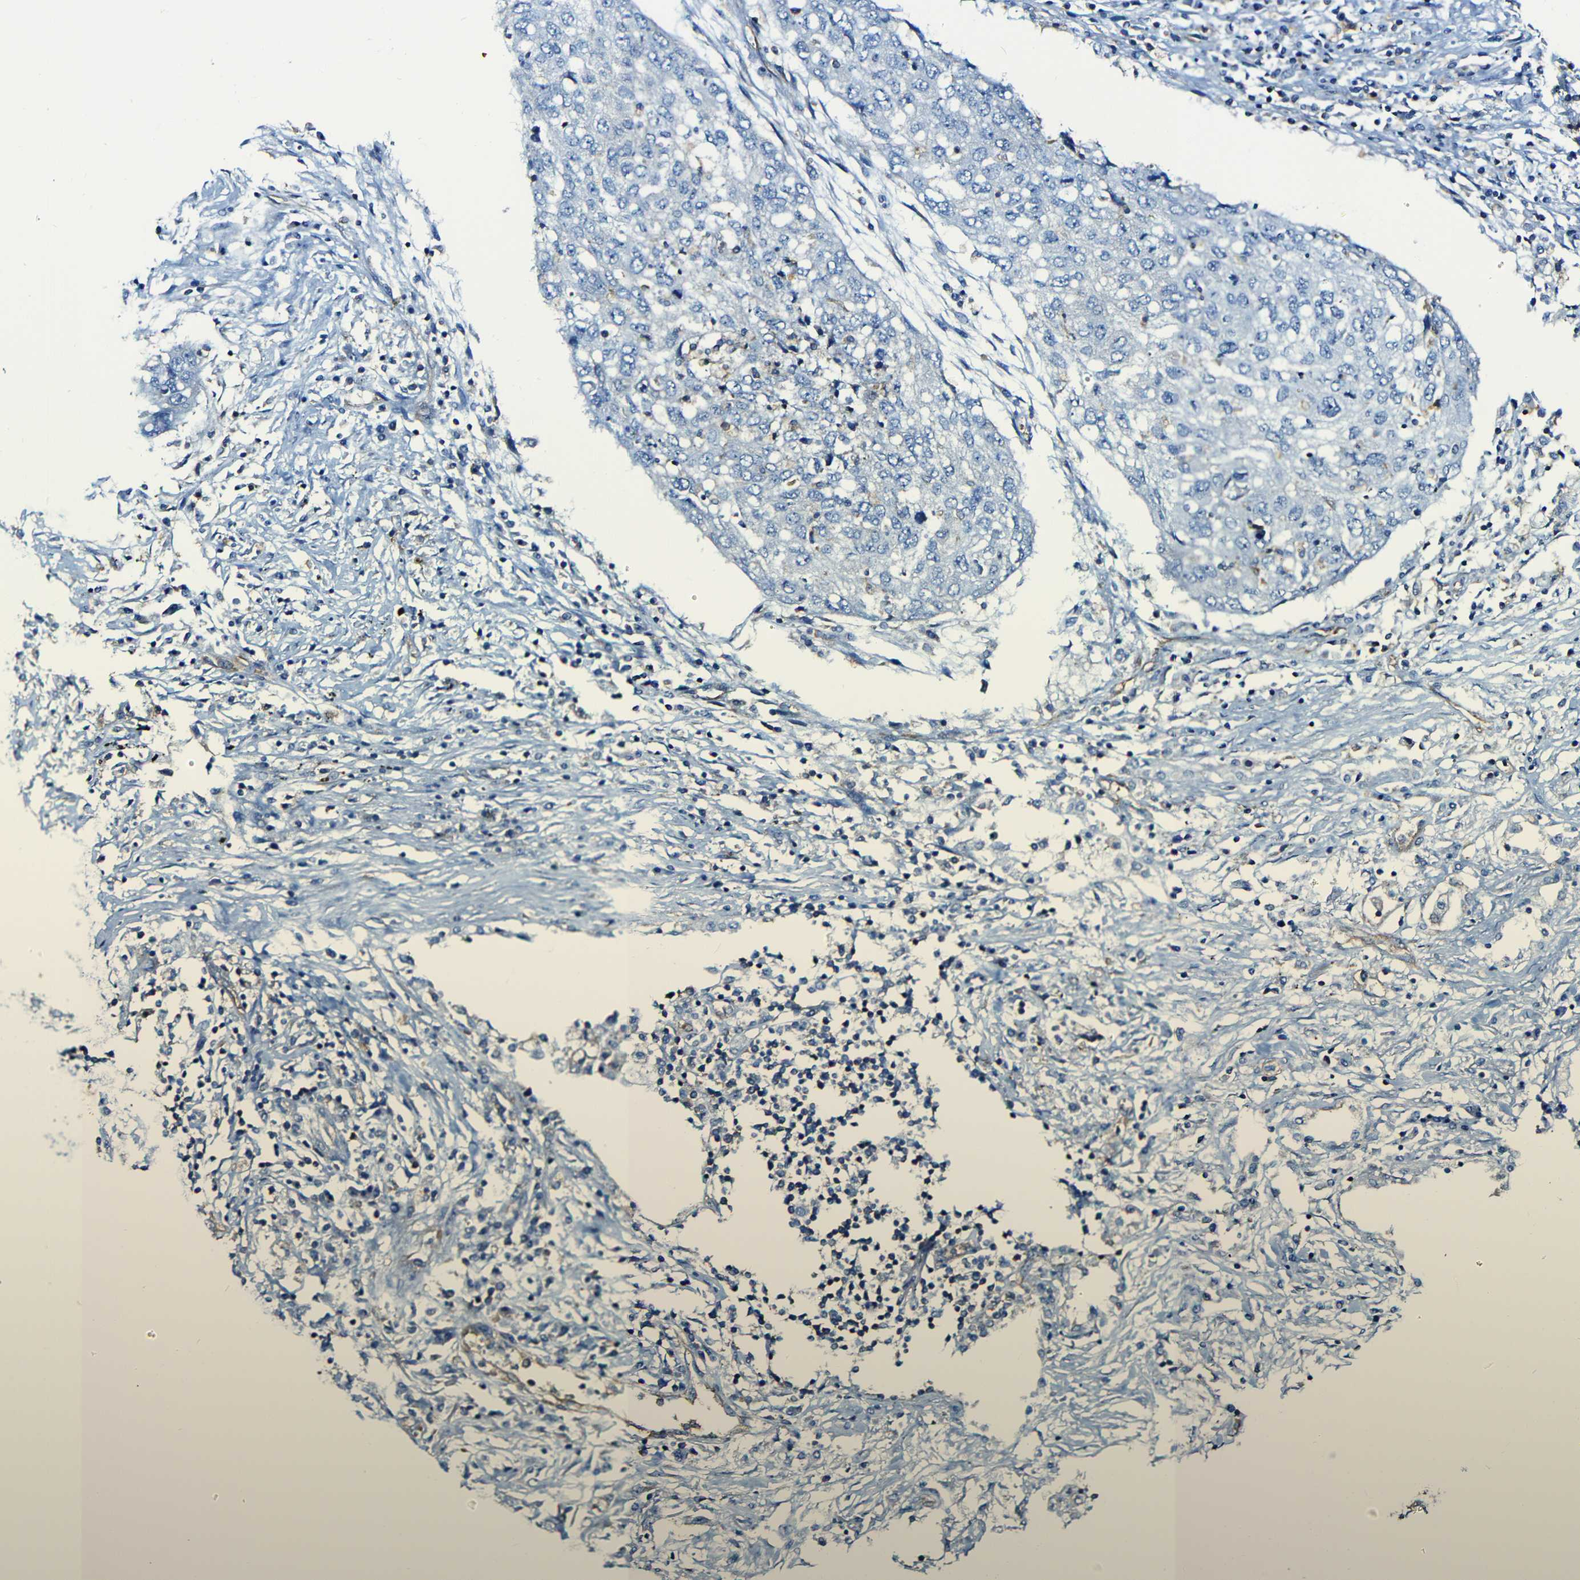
{"staining": {"intensity": "negative", "quantity": "none", "location": "none"}, "tissue": "lung cancer", "cell_type": "Tumor cells", "image_type": "cancer", "snomed": [{"axis": "morphology", "description": "Squamous cell carcinoma, NOS"}, {"axis": "topography", "description": "Lung"}], "caption": "Tumor cells are negative for protein expression in human lung cancer (squamous cell carcinoma).", "gene": "MSN", "patient": {"sex": "female", "age": 63}}